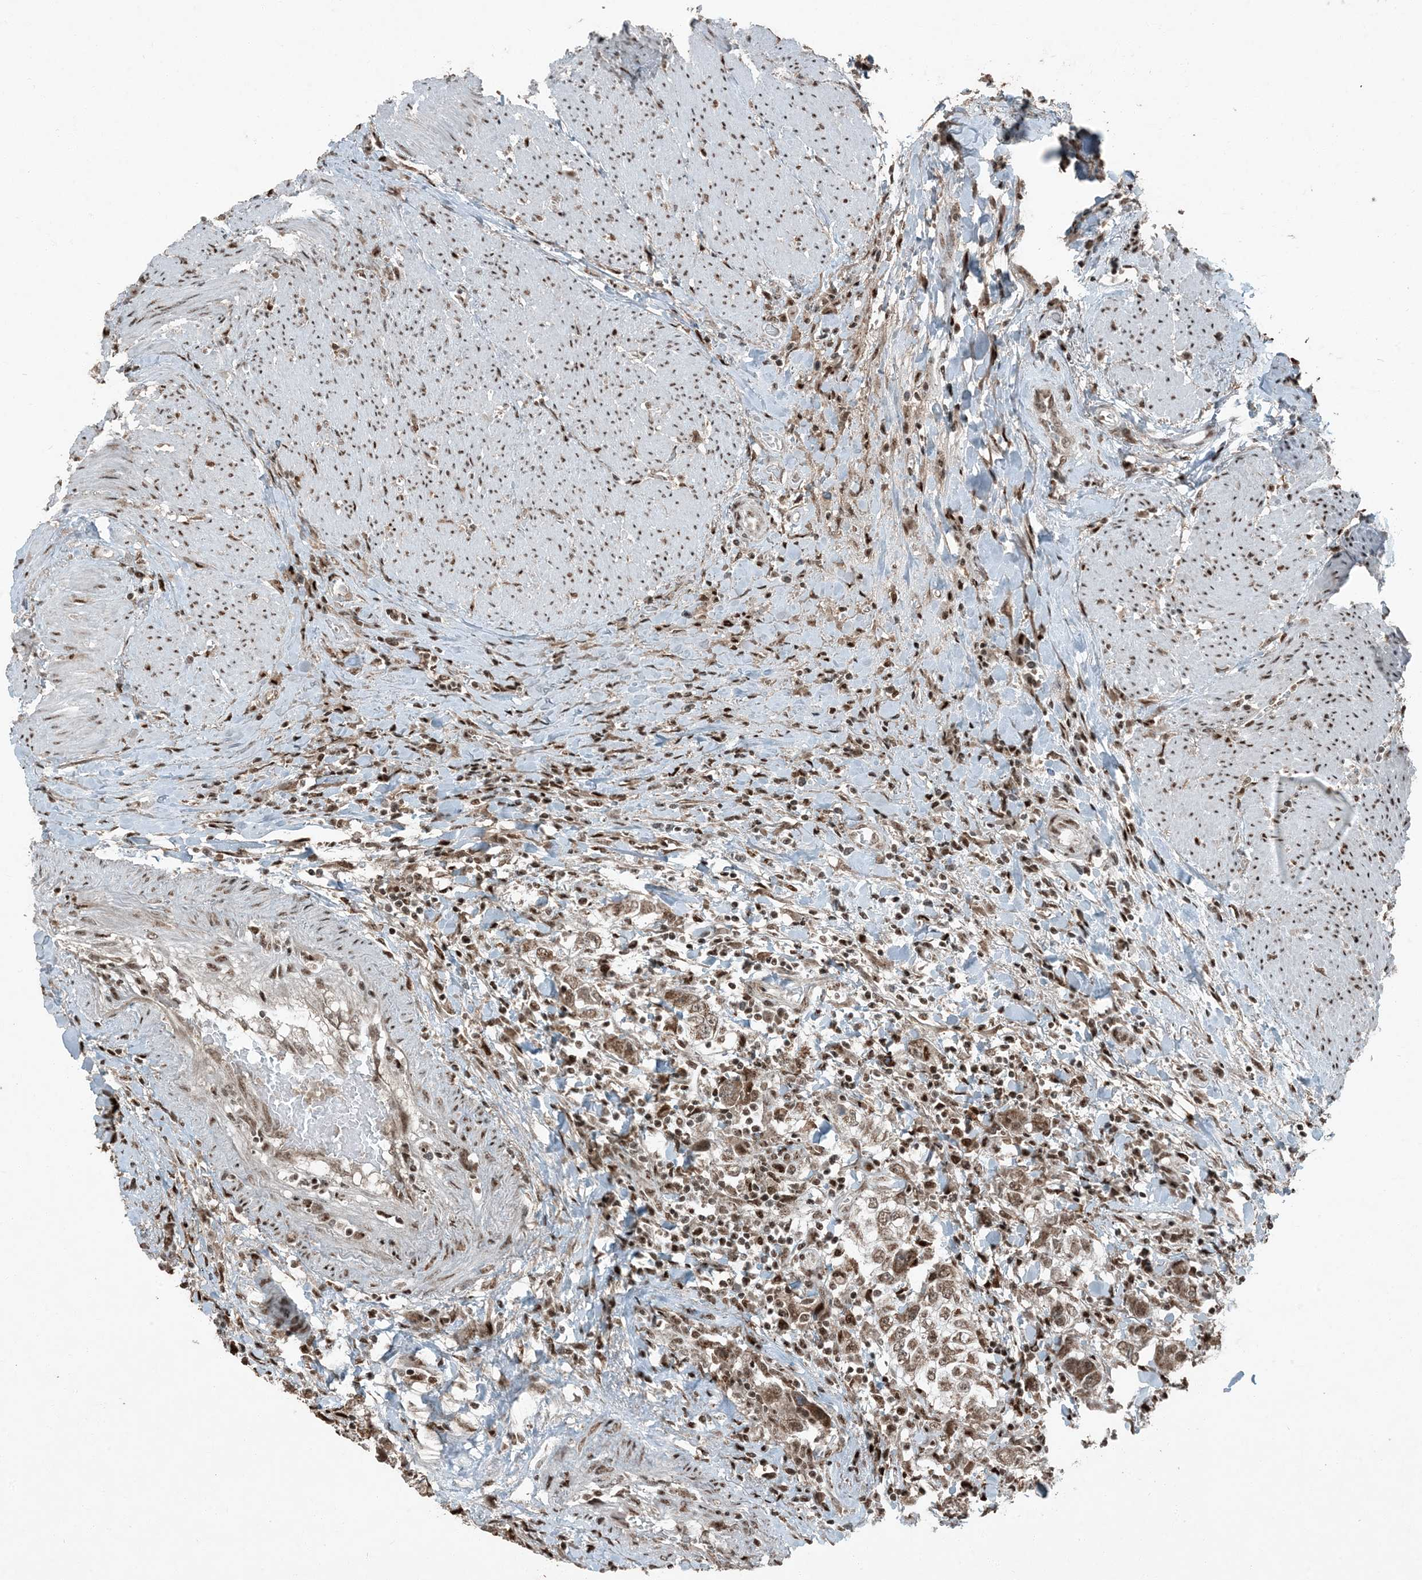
{"staining": {"intensity": "moderate", "quantity": ">75%", "location": "cytoplasmic/membranous,nuclear"}, "tissue": "urothelial cancer", "cell_type": "Tumor cells", "image_type": "cancer", "snomed": [{"axis": "morphology", "description": "Urothelial carcinoma, High grade"}, {"axis": "topography", "description": "Urinary bladder"}], "caption": "Human urothelial cancer stained for a protein (brown) demonstrates moderate cytoplasmic/membranous and nuclear positive expression in about >75% of tumor cells.", "gene": "TADA2B", "patient": {"sex": "female", "age": 80}}